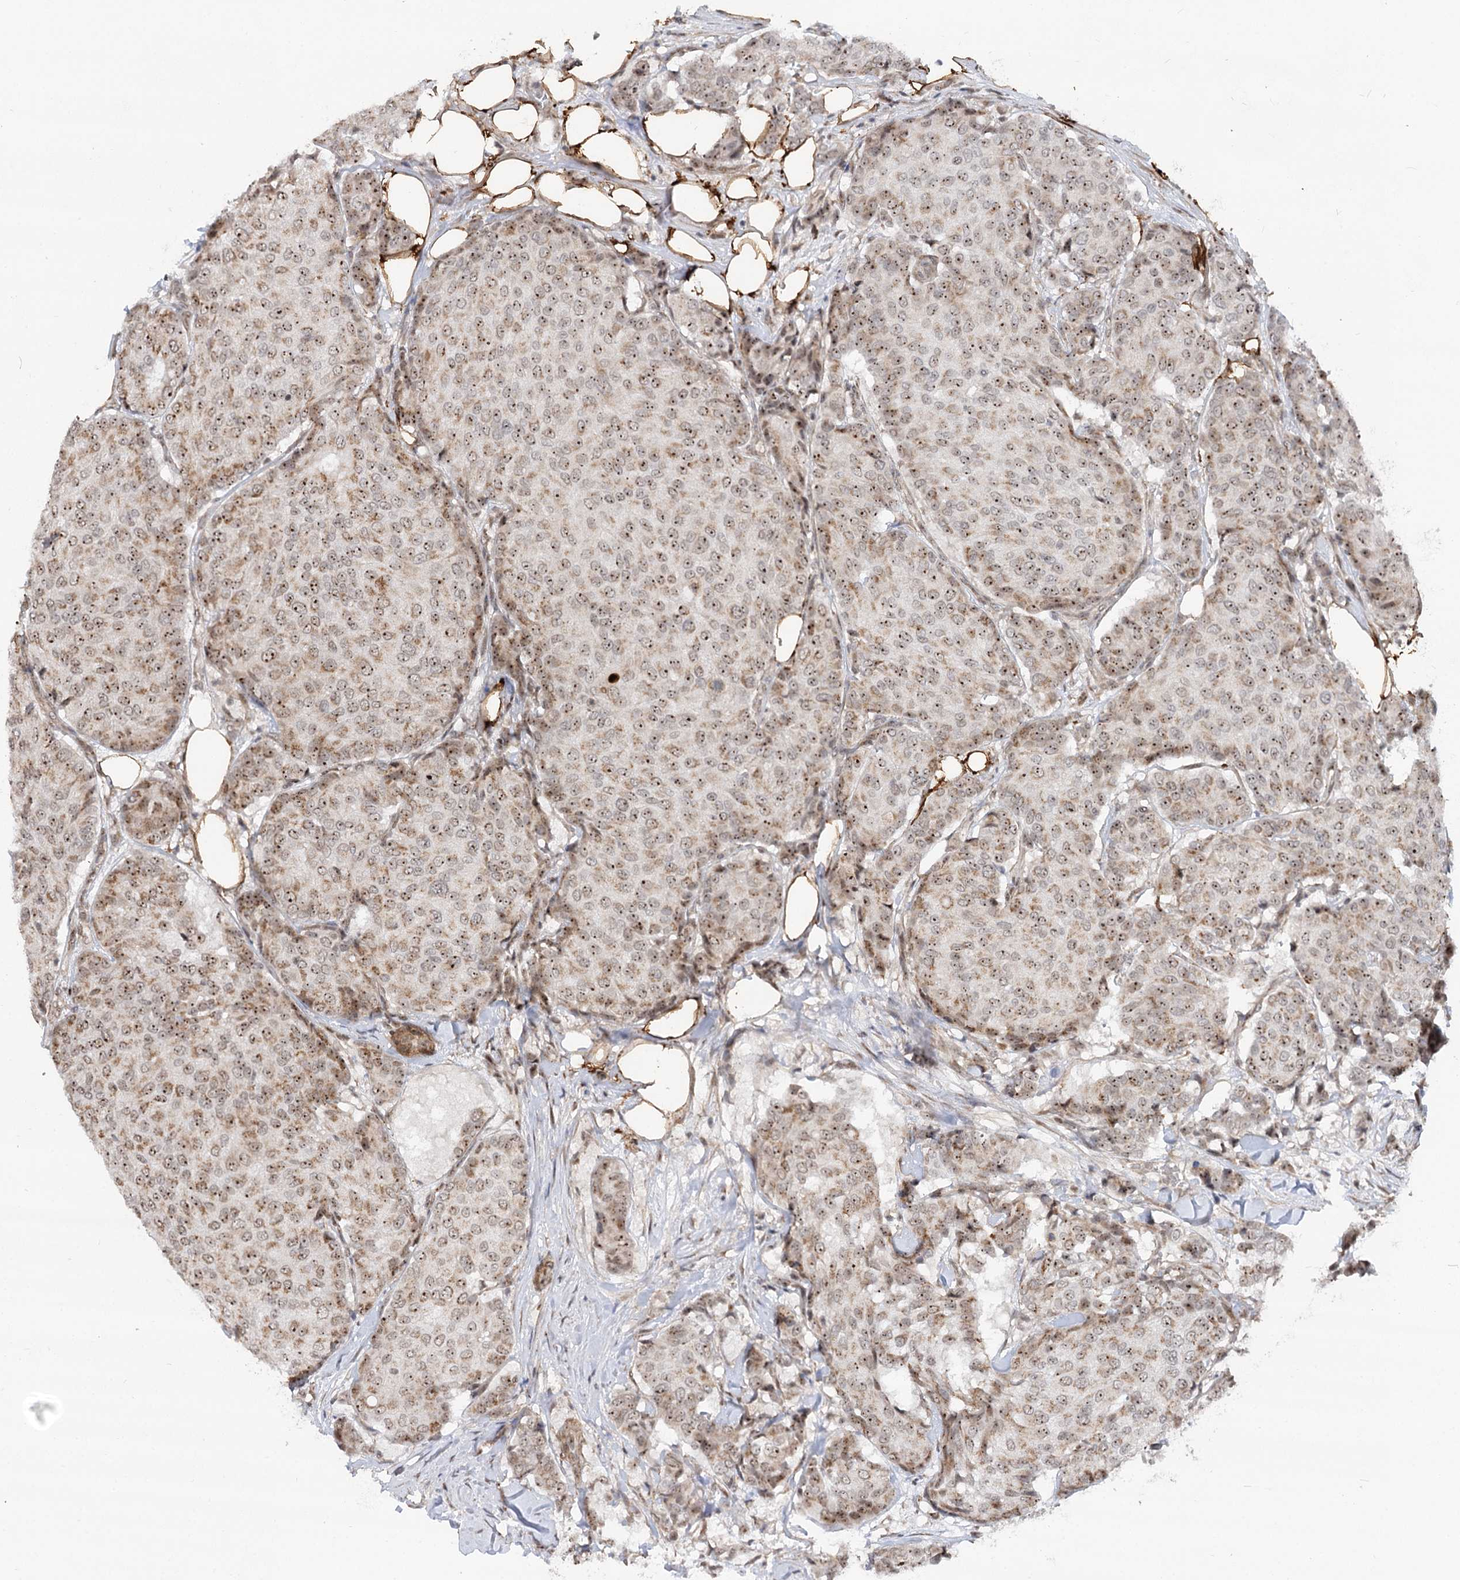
{"staining": {"intensity": "moderate", "quantity": ">75%", "location": "nuclear"}, "tissue": "breast cancer", "cell_type": "Tumor cells", "image_type": "cancer", "snomed": [{"axis": "morphology", "description": "Duct carcinoma"}, {"axis": "topography", "description": "Breast"}], "caption": "DAB immunohistochemical staining of human breast cancer (invasive ductal carcinoma) exhibits moderate nuclear protein staining in approximately >75% of tumor cells.", "gene": "GNL3L", "patient": {"sex": "female", "age": 75}}